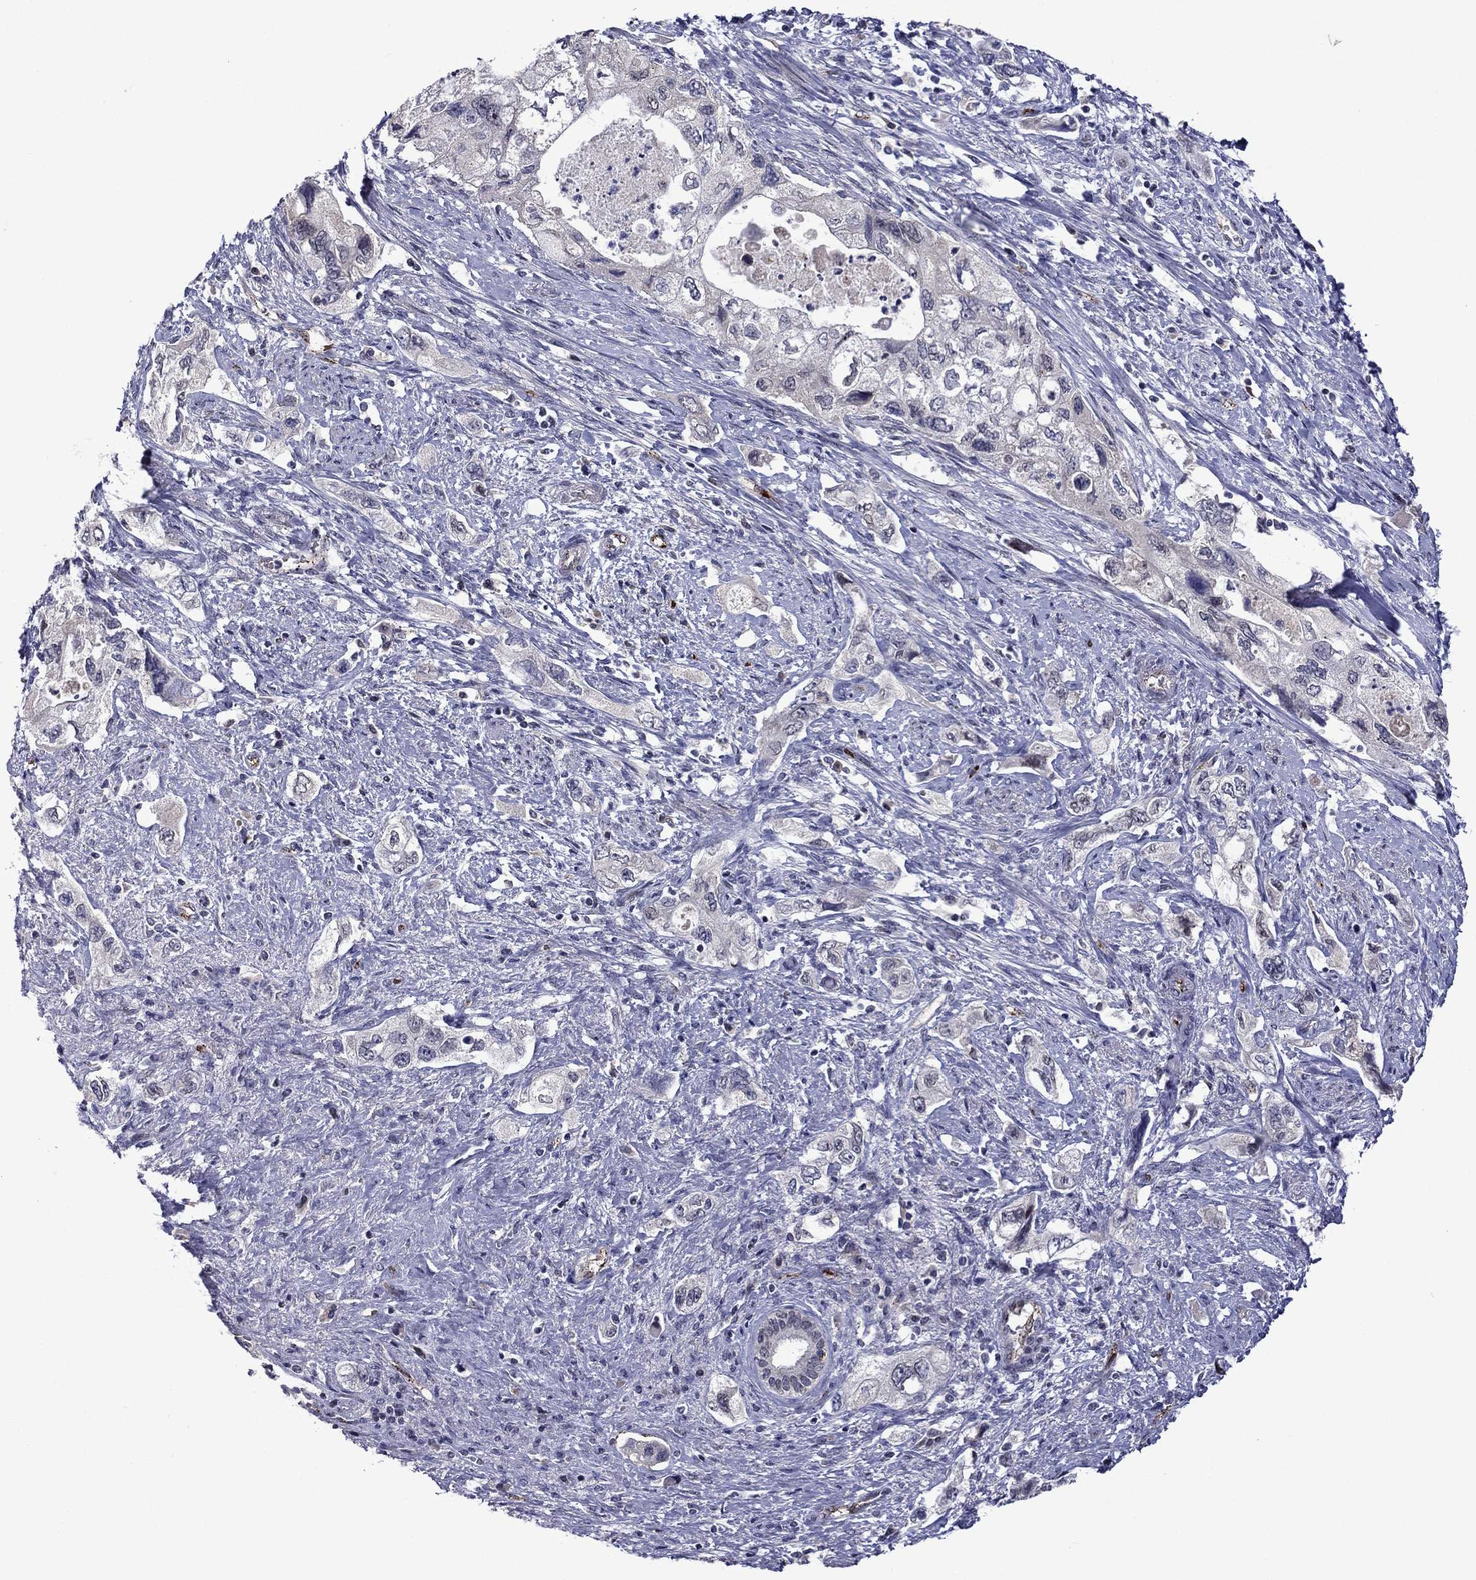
{"staining": {"intensity": "negative", "quantity": "none", "location": "none"}, "tissue": "pancreatic cancer", "cell_type": "Tumor cells", "image_type": "cancer", "snomed": [{"axis": "morphology", "description": "Adenocarcinoma, NOS"}, {"axis": "topography", "description": "Pancreas"}], "caption": "Pancreatic cancer (adenocarcinoma) was stained to show a protein in brown. There is no significant positivity in tumor cells.", "gene": "SLITRK1", "patient": {"sex": "female", "age": 73}}